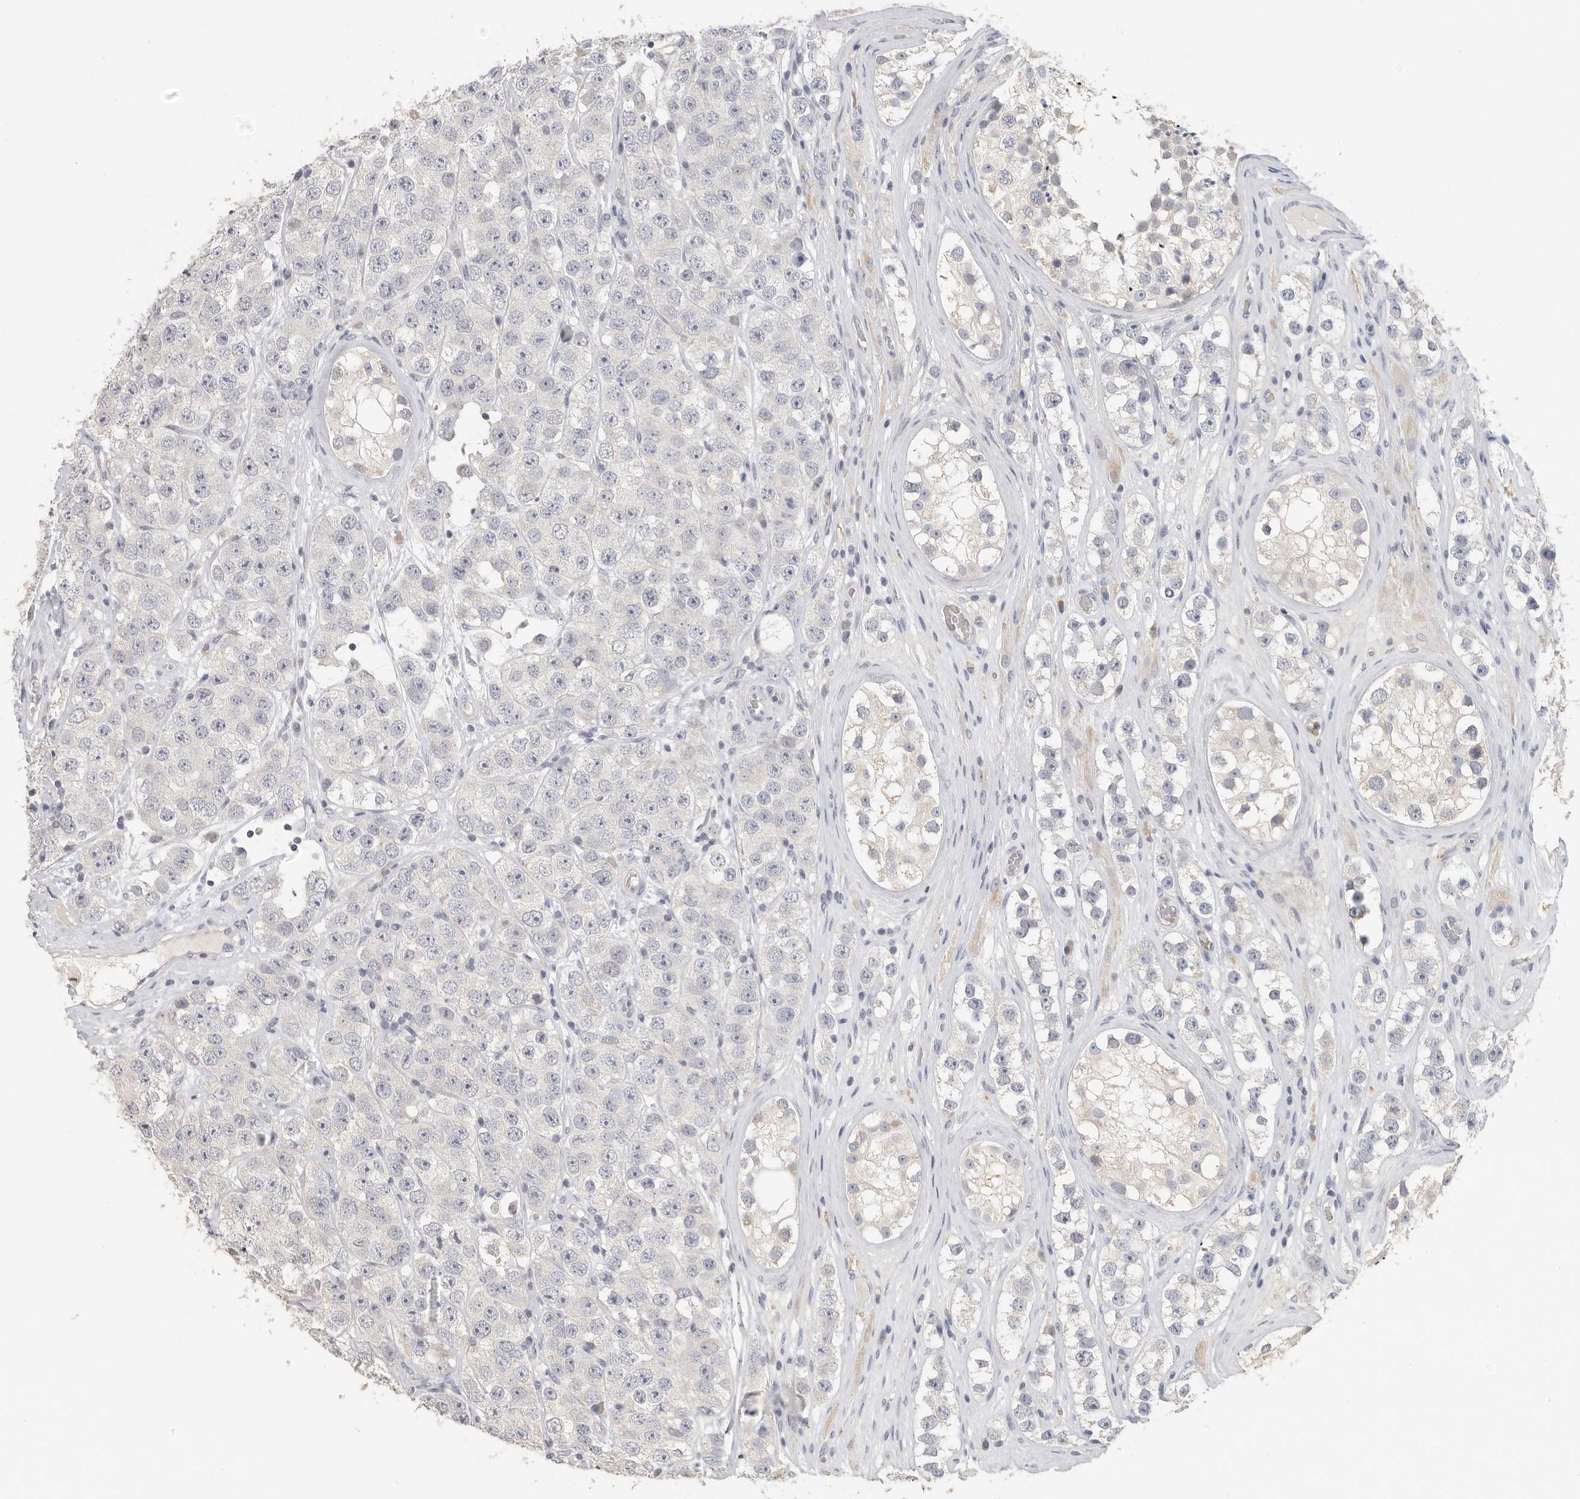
{"staining": {"intensity": "negative", "quantity": "none", "location": "none"}, "tissue": "testis cancer", "cell_type": "Tumor cells", "image_type": "cancer", "snomed": [{"axis": "morphology", "description": "Seminoma, NOS"}, {"axis": "topography", "description": "Testis"}], "caption": "Immunohistochemistry (IHC) of human testis cancer (seminoma) exhibits no staining in tumor cells. (Immunohistochemistry, brightfield microscopy, high magnification).", "gene": "DNAJC11", "patient": {"sex": "male", "age": 28}}